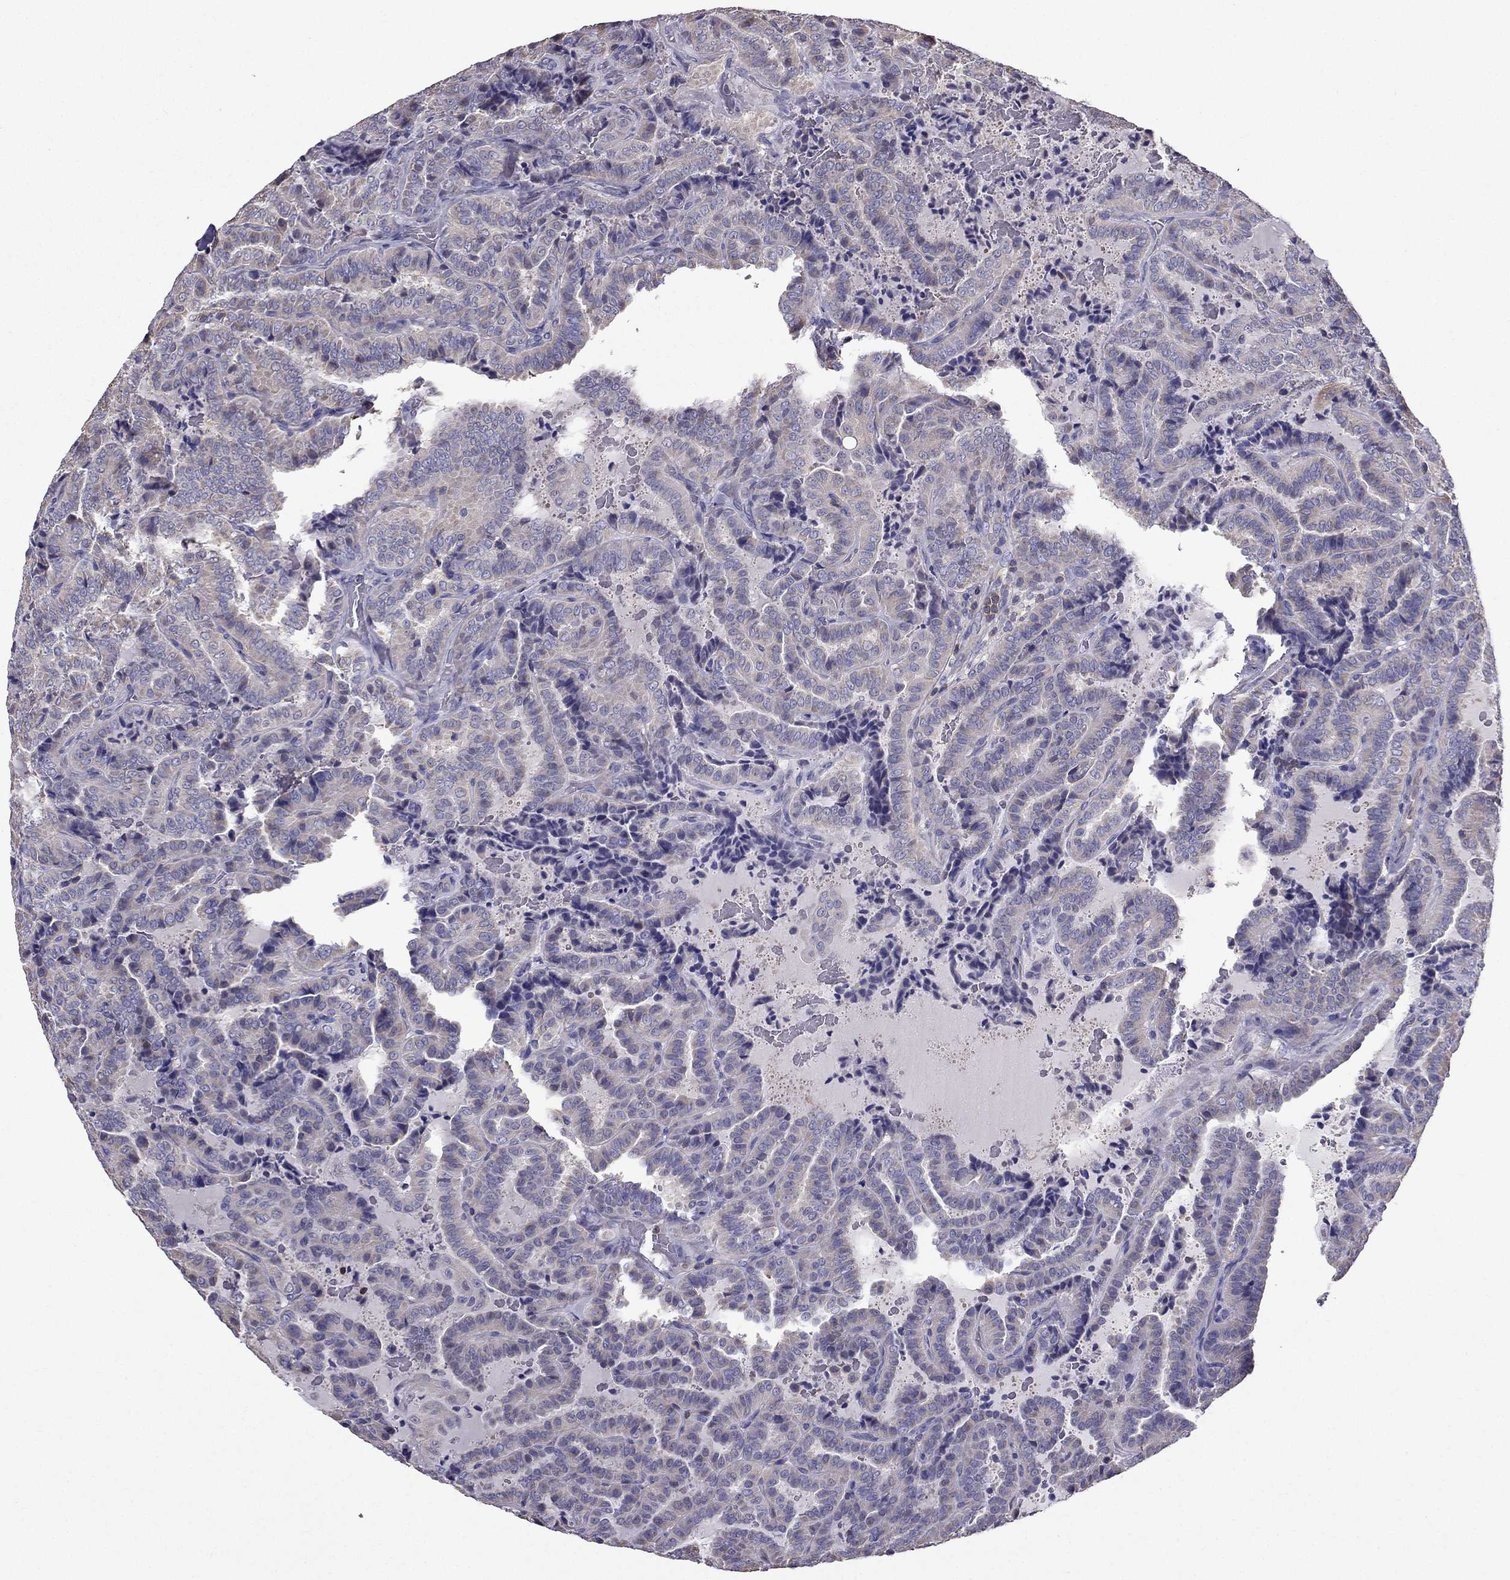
{"staining": {"intensity": "weak", "quantity": "25%-75%", "location": "cytoplasmic/membranous"}, "tissue": "thyroid cancer", "cell_type": "Tumor cells", "image_type": "cancer", "snomed": [{"axis": "morphology", "description": "Papillary adenocarcinoma, NOS"}, {"axis": "topography", "description": "Thyroid gland"}], "caption": "High-power microscopy captured an IHC histopathology image of thyroid cancer (papillary adenocarcinoma), revealing weak cytoplasmic/membranous staining in about 25%-75% of tumor cells.", "gene": "AAK1", "patient": {"sex": "female", "age": 39}}